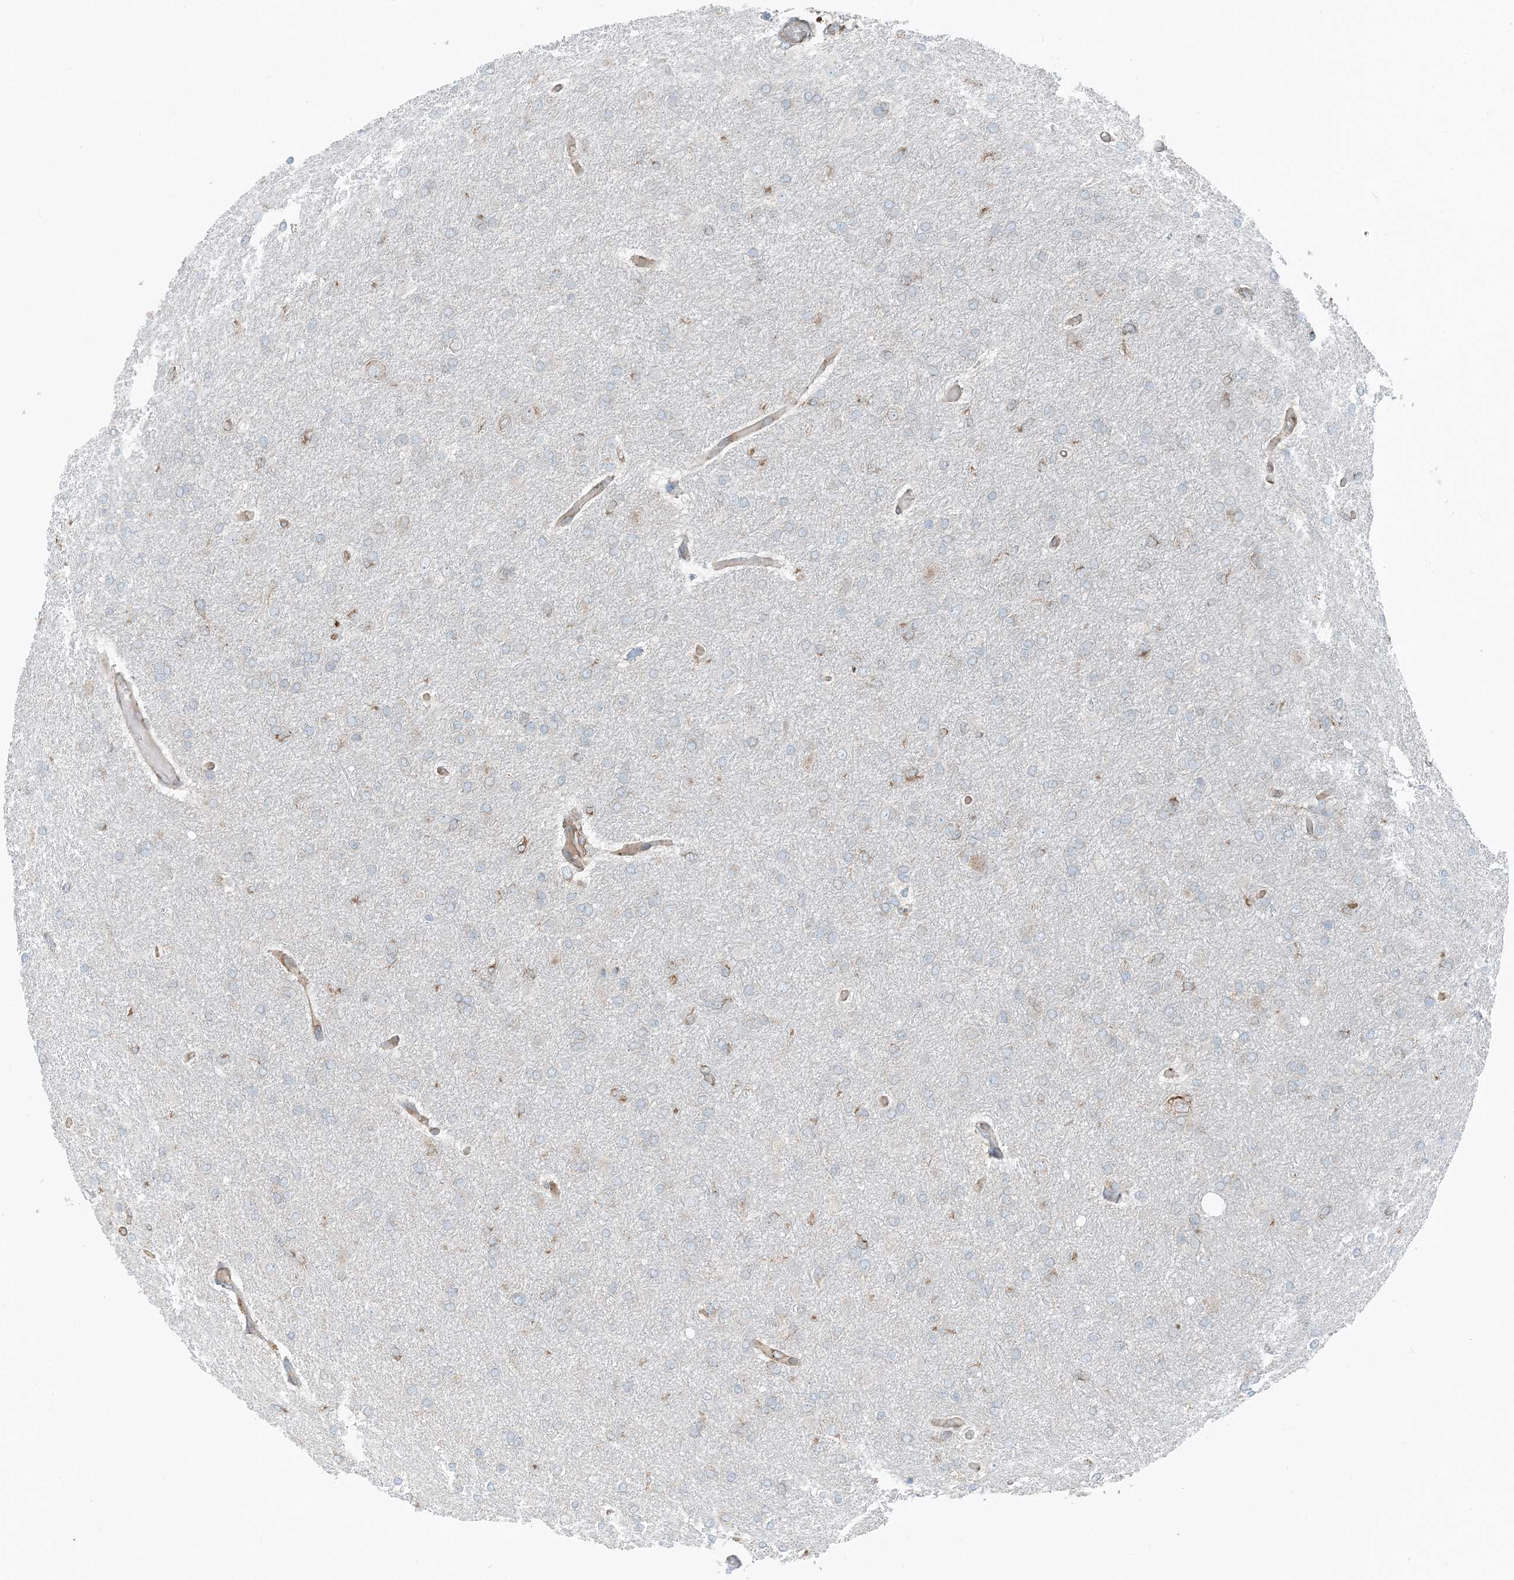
{"staining": {"intensity": "weak", "quantity": "<25%", "location": "cytoplasmic/membranous"}, "tissue": "glioma", "cell_type": "Tumor cells", "image_type": "cancer", "snomed": [{"axis": "morphology", "description": "Glioma, malignant, High grade"}, {"axis": "topography", "description": "Cerebral cortex"}], "caption": "DAB (3,3'-diaminobenzidine) immunohistochemical staining of human glioma shows no significant expression in tumor cells.", "gene": "CERKL", "patient": {"sex": "female", "age": 36}}